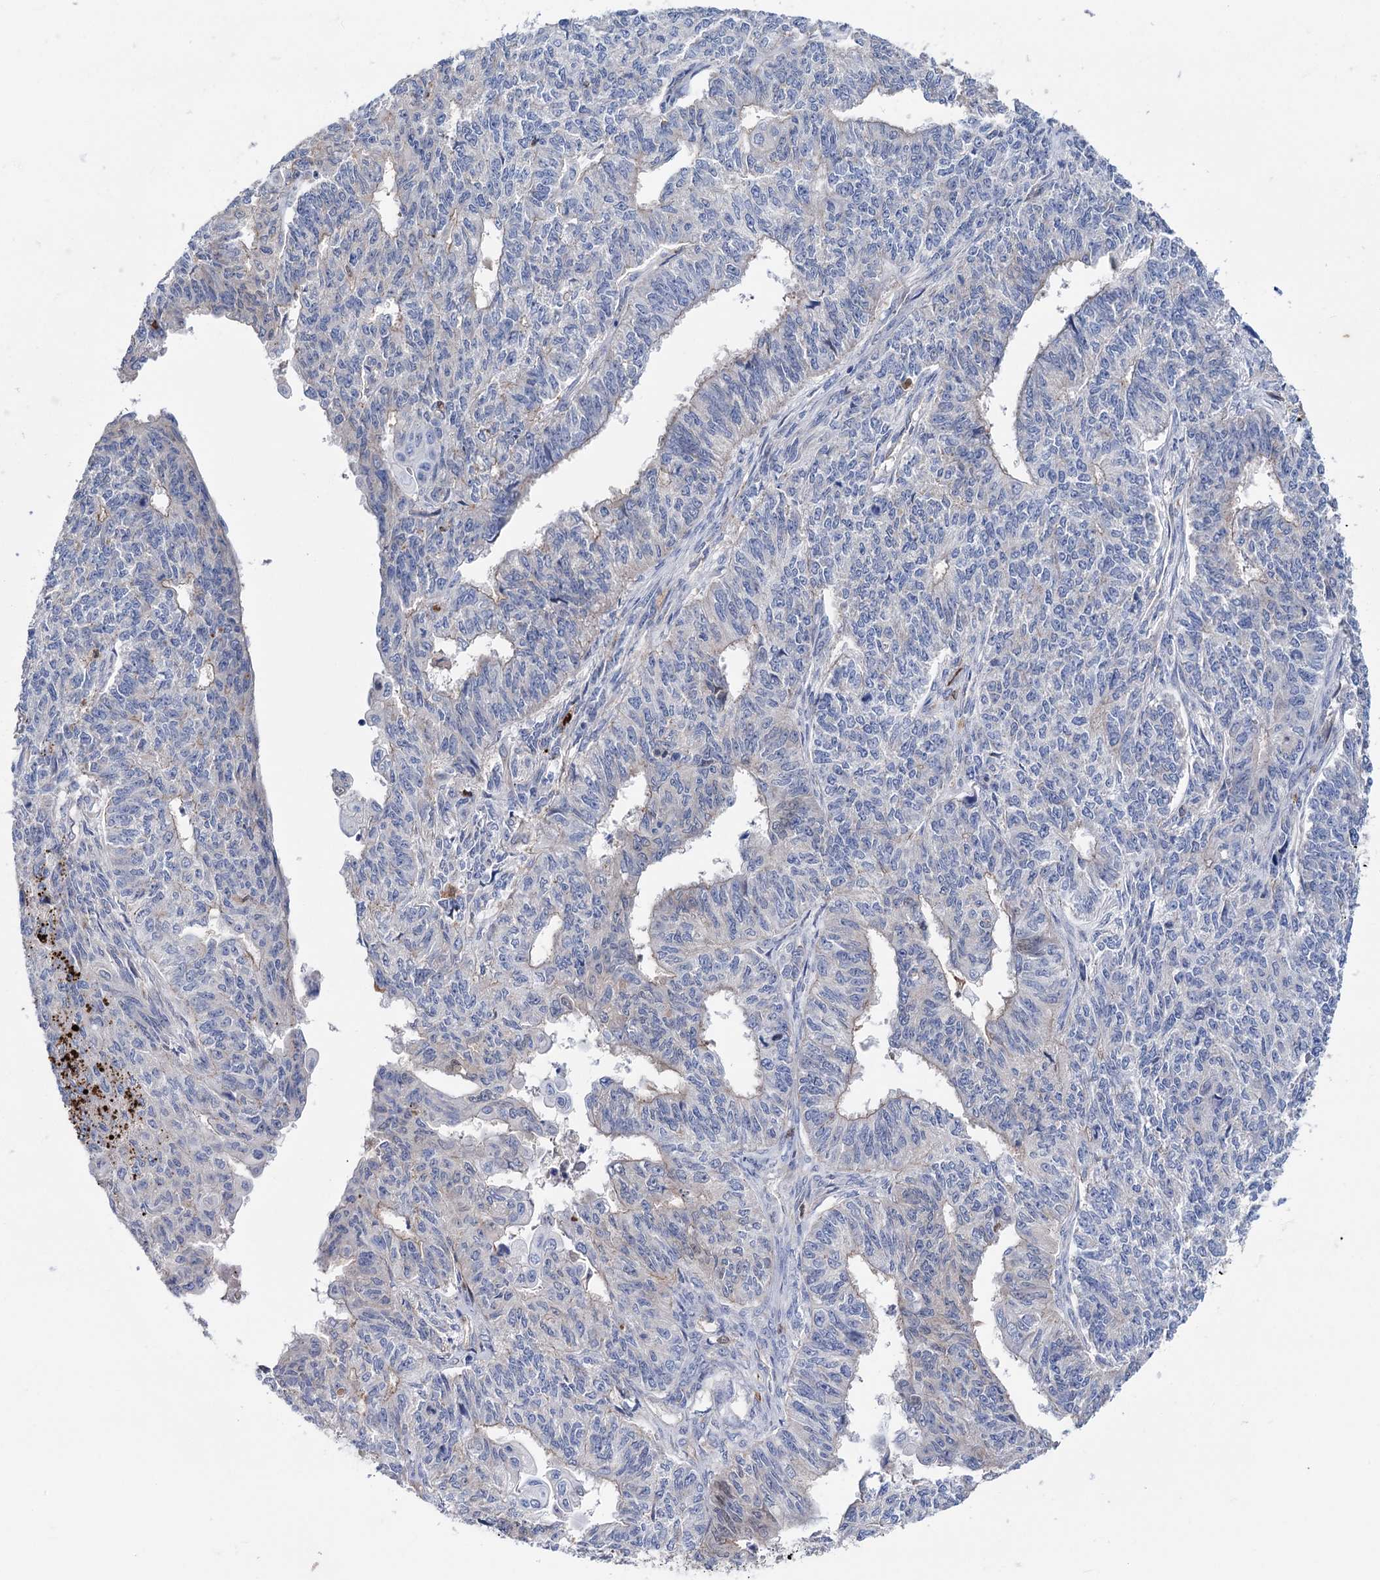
{"staining": {"intensity": "negative", "quantity": "none", "location": "none"}, "tissue": "endometrial cancer", "cell_type": "Tumor cells", "image_type": "cancer", "snomed": [{"axis": "morphology", "description": "Adenocarcinoma, NOS"}, {"axis": "topography", "description": "Endometrium"}], "caption": "High power microscopy histopathology image of an immunohistochemistry (IHC) photomicrograph of endometrial cancer (adenocarcinoma), revealing no significant staining in tumor cells.", "gene": "ZNRD2", "patient": {"sex": "female", "age": 32}}